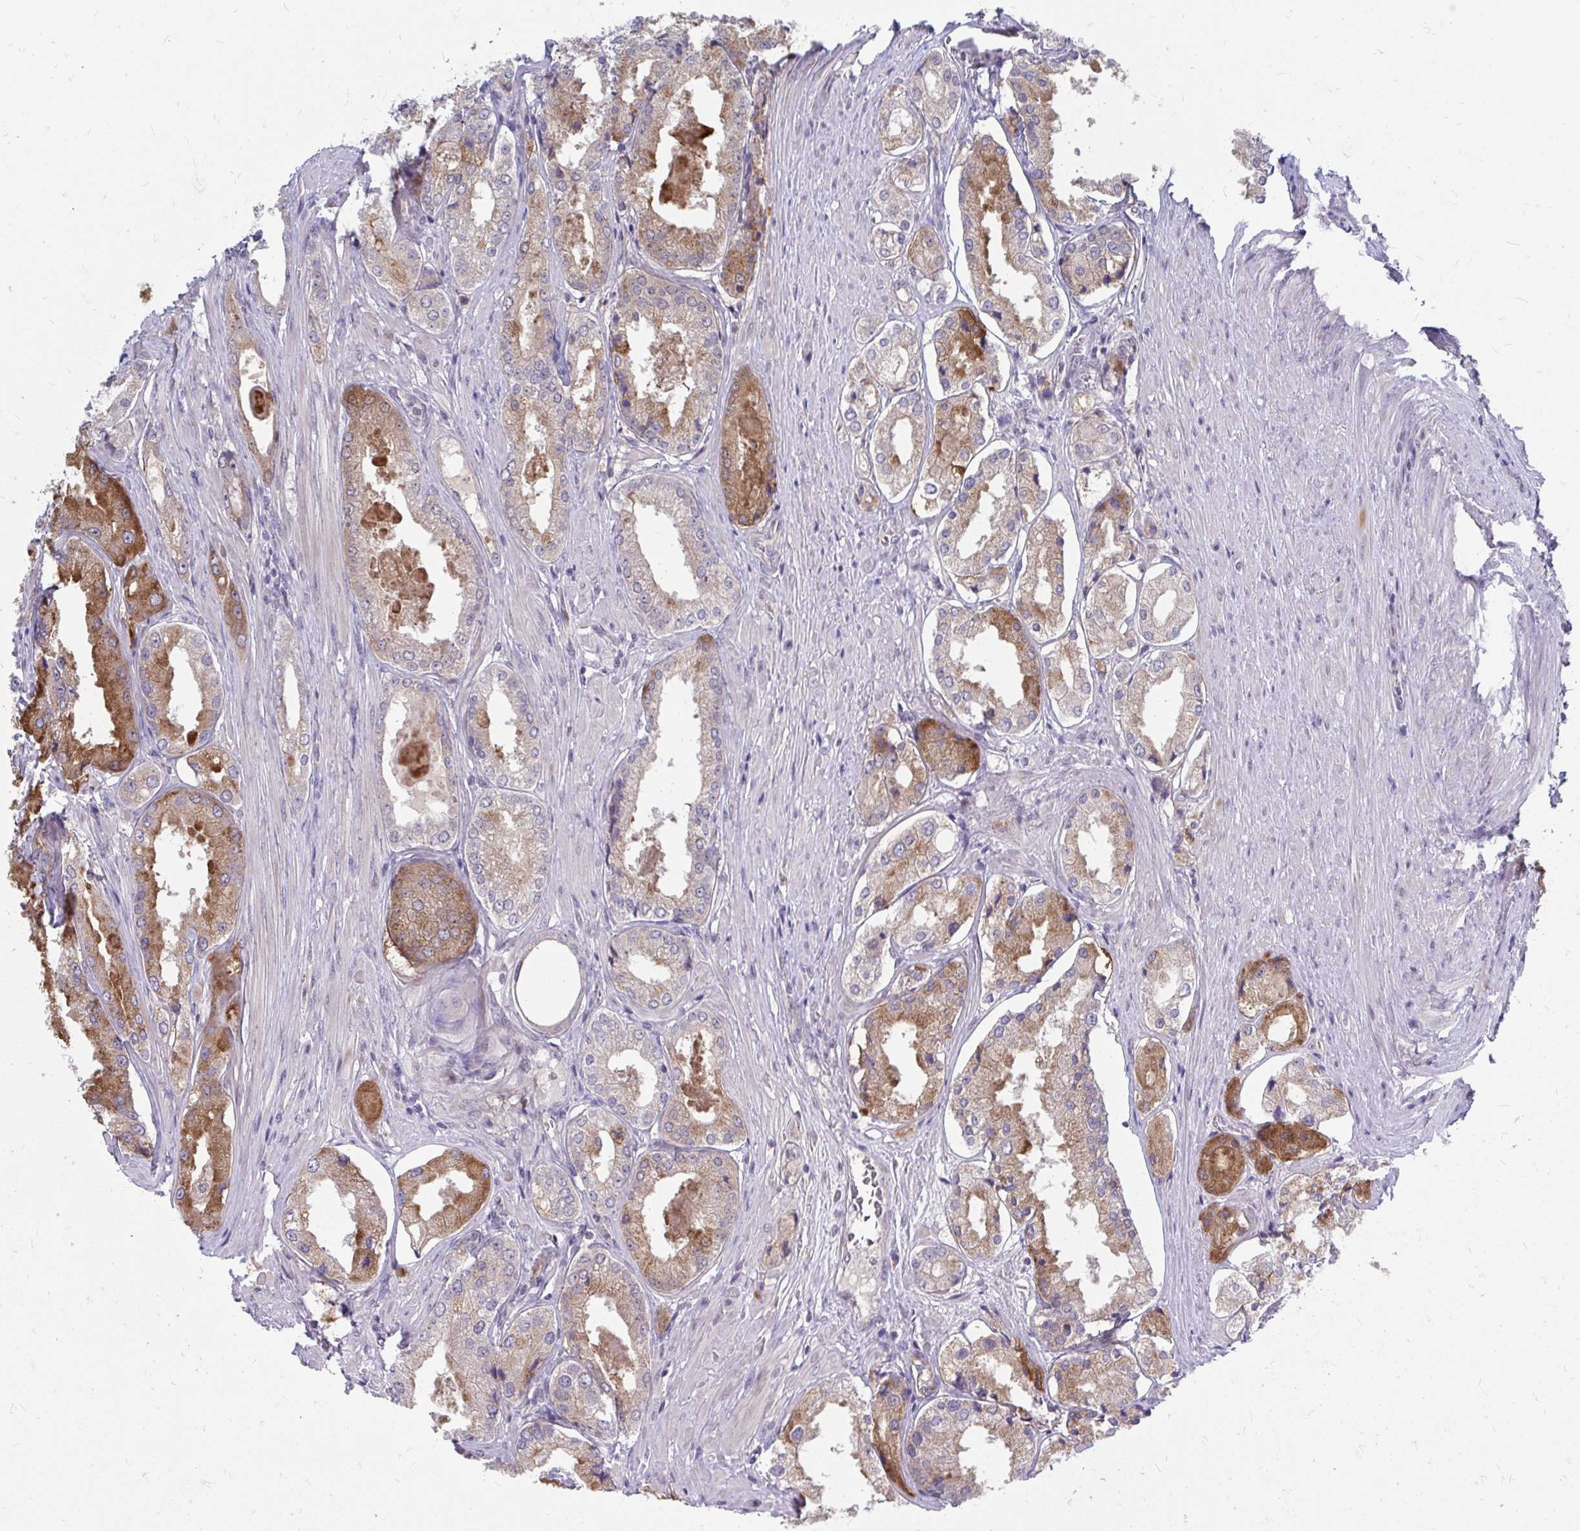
{"staining": {"intensity": "moderate", "quantity": "25%-75%", "location": "cytoplasmic/membranous"}, "tissue": "prostate cancer", "cell_type": "Tumor cells", "image_type": "cancer", "snomed": [{"axis": "morphology", "description": "Adenocarcinoma, Low grade"}, {"axis": "topography", "description": "Prostate"}], "caption": "Moderate cytoplasmic/membranous protein positivity is seen in about 25%-75% of tumor cells in low-grade adenocarcinoma (prostate). (brown staining indicates protein expression, while blue staining denotes nuclei).", "gene": "MROH8", "patient": {"sex": "male", "age": 68}}